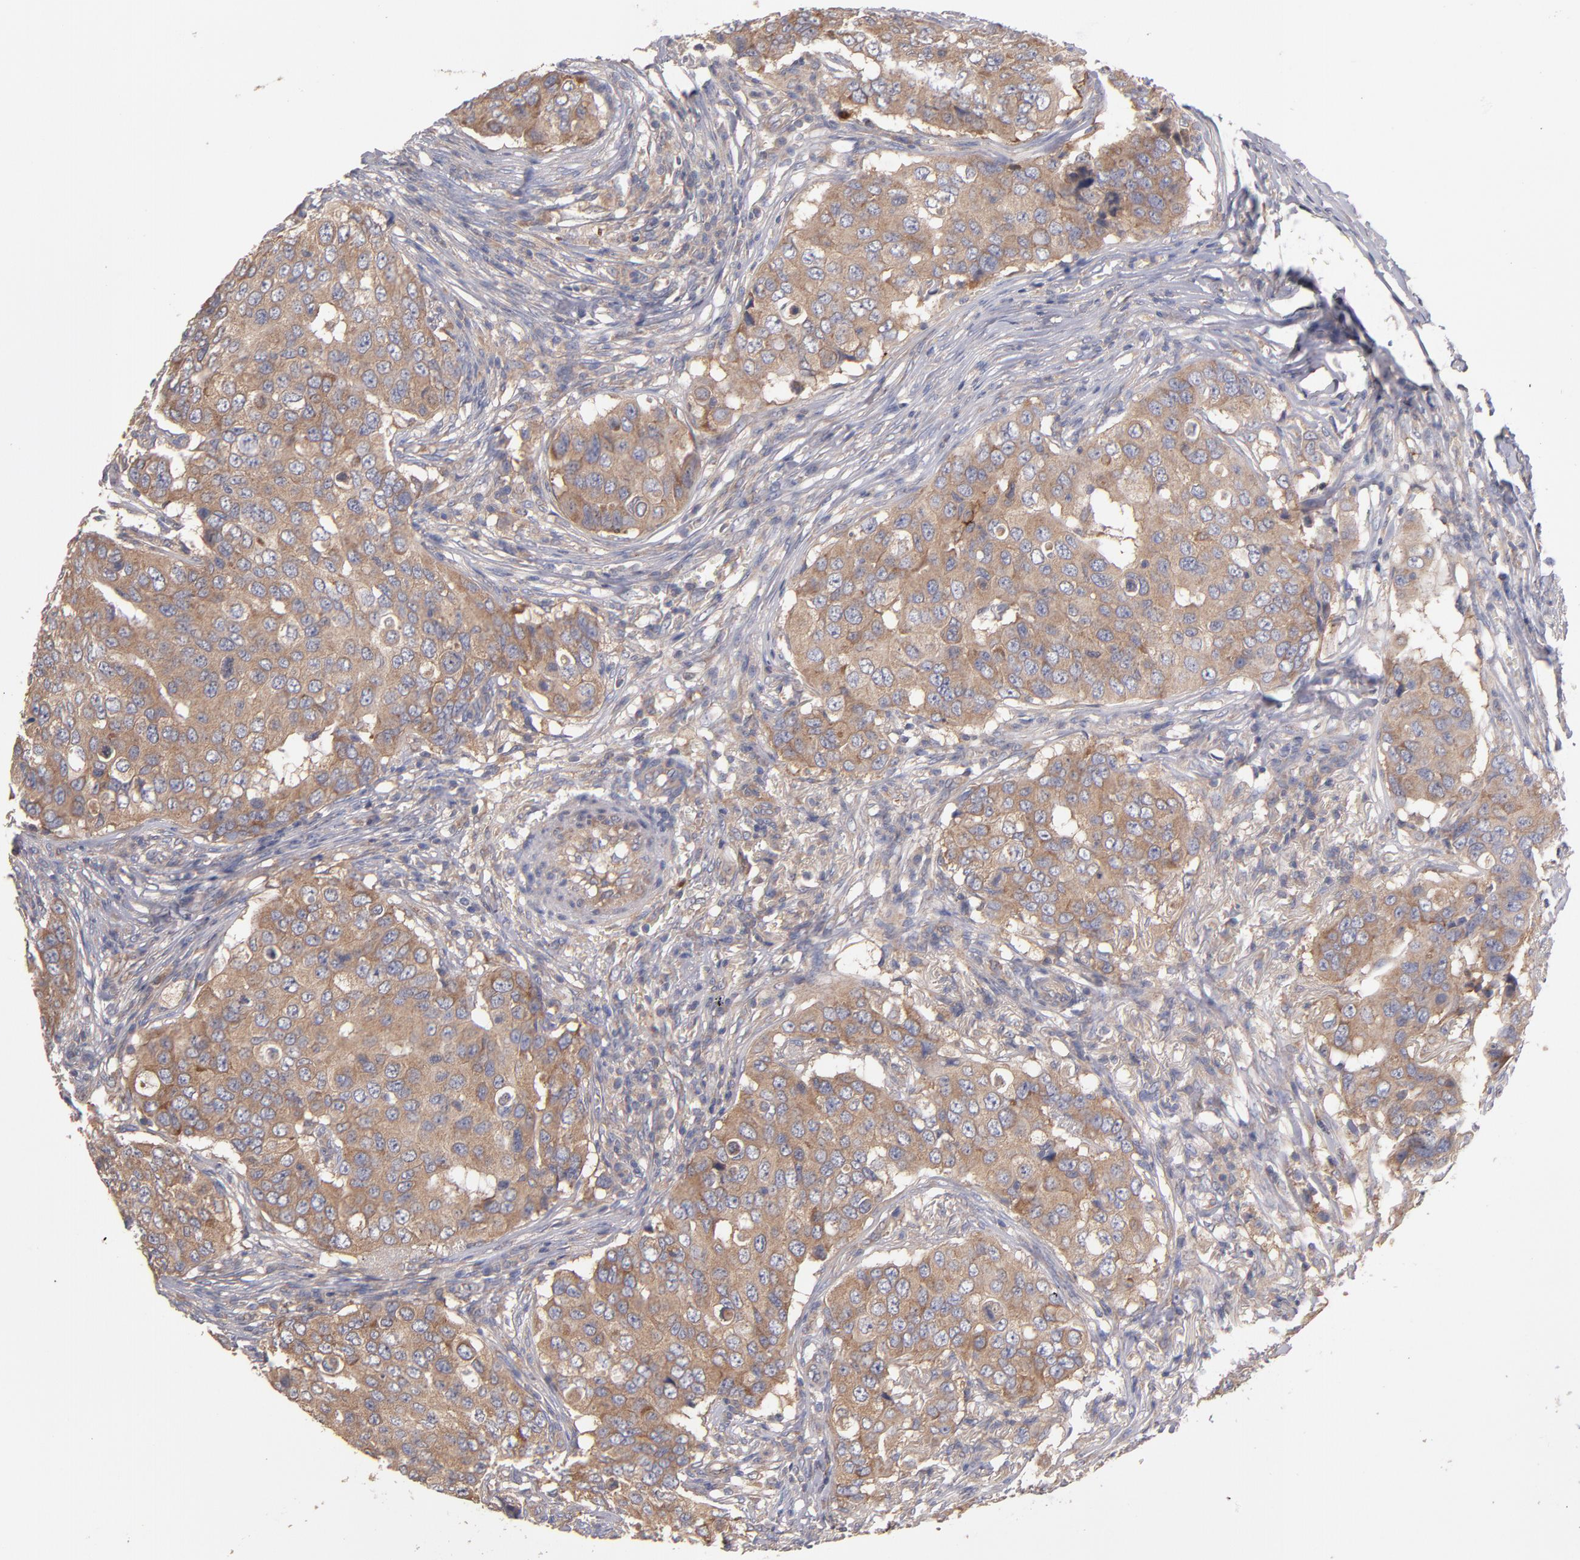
{"staining": {"intensity": "moderate", "quantity": ">75%", "location": "cytoplasmic/membranous"}, "tissue": "breast cancer", "cell_type": "Tumor cells", "image_type": "cancer", "snomed": [{"axis": "morphology", "description": "Duct carcinoma"}, {"axis": "topography", "description": "Breast"}], "caption": "Protein expression analysis of infiltrating ductal carcinoma (breast) reveals moderate cytoplasmic/membranous staining in about >75% of tumor cells. (DAB (3,3'-diaminobenzidine) IHC, brown staining for protein, blue staining for nuclei).", "gene": "DACT1", "patient": {"sex": "female", "age": 54}}